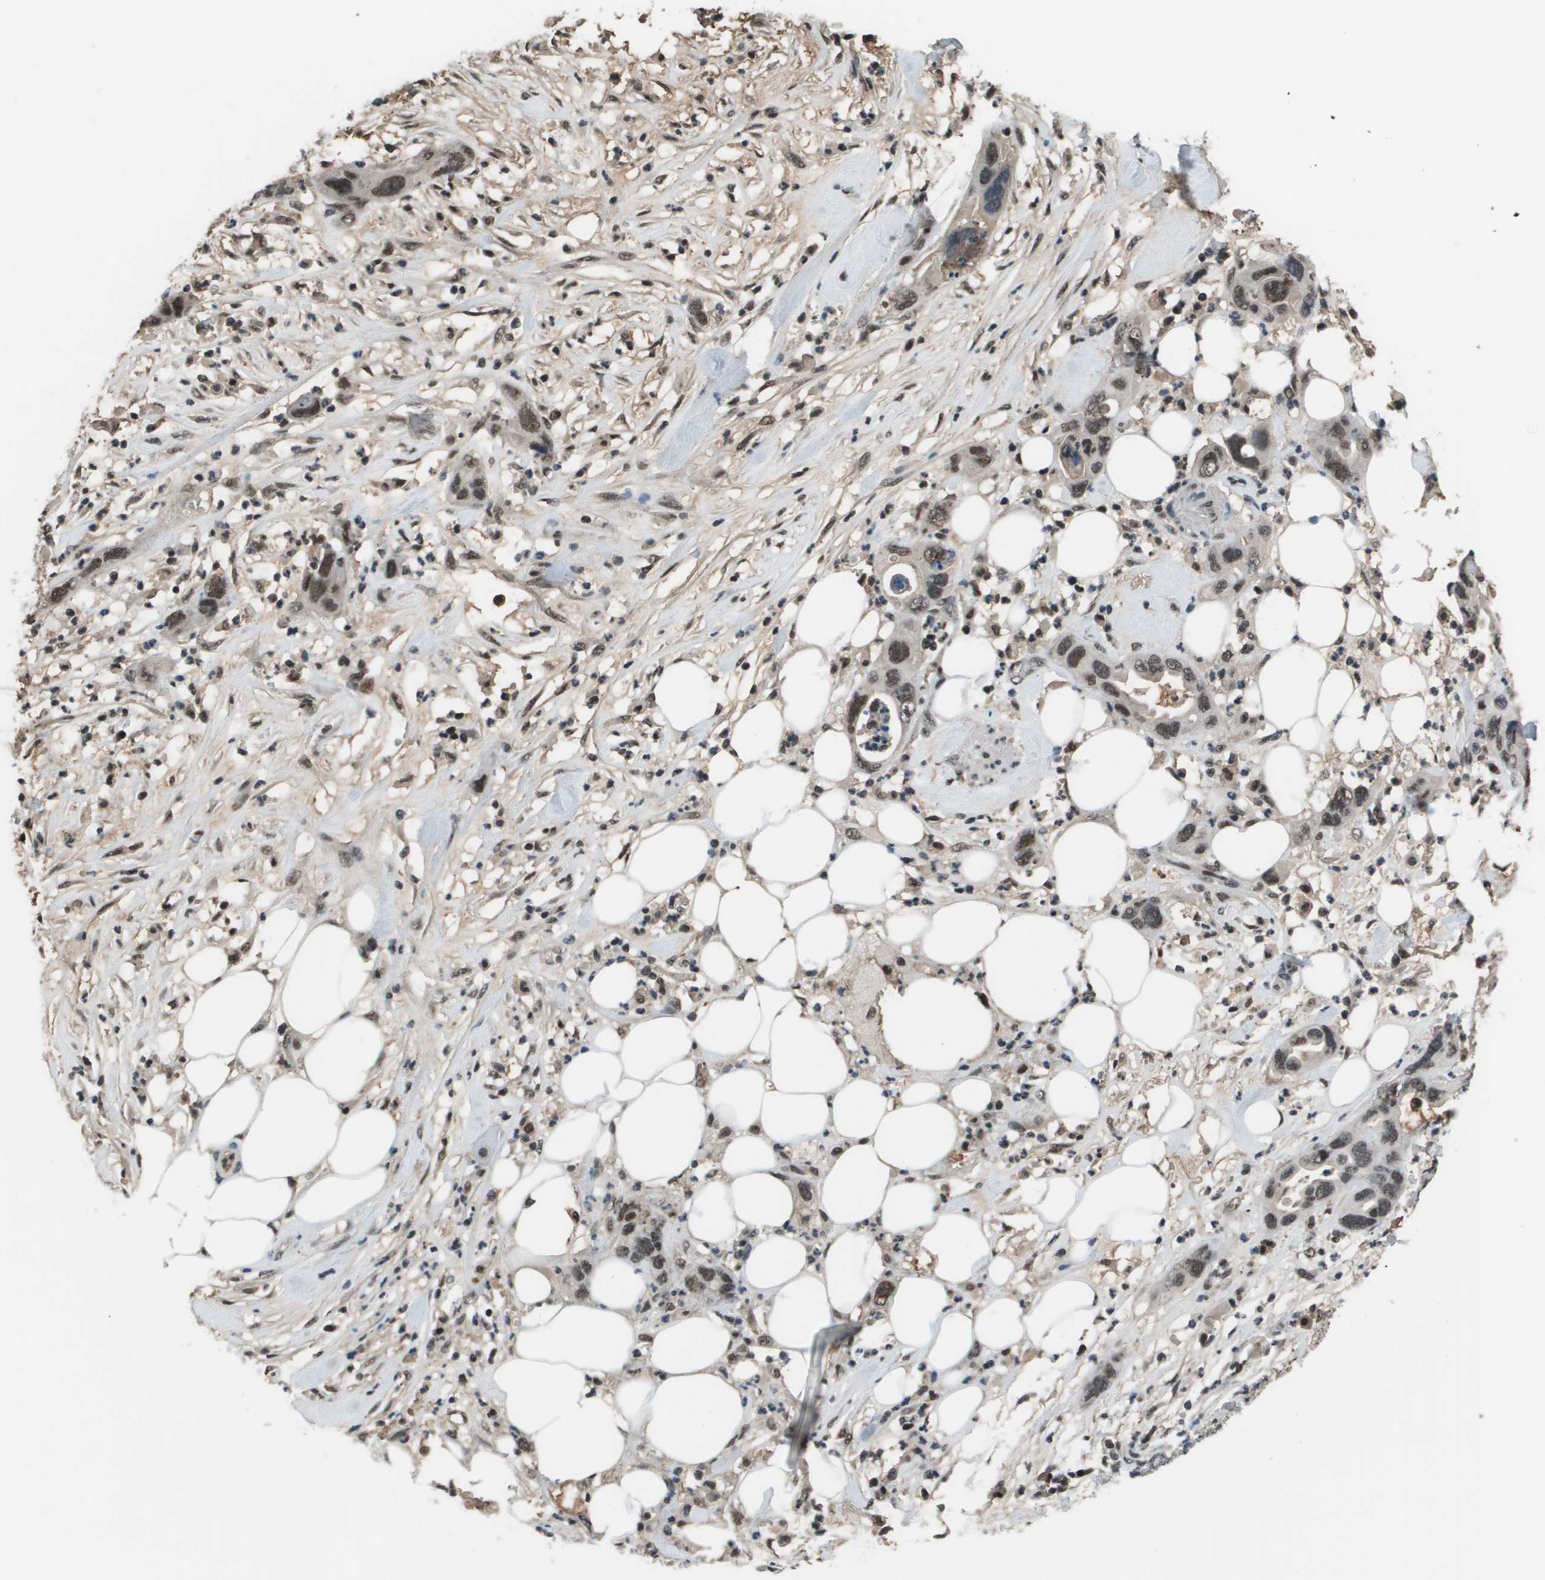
{"staining": {"intensity": "moderate", "quantity": ">75%", "location": "nuclear"}, "tissue": "pancreatic cancer", "cell_type": "Tumor cells", "image_type": "cancer", "snomed": [{"axis": "morphology", "description": "Adenocarcinoma, NOS"}, {"axis": "topography", "description": "Pancreas"}], "caption": "Moderate nuclear protein positivity is seen in approximately >75% of tumor cells in adenocarcinoma (pancreatic).", "gene": "THRAP3", "patient": {"sex": "female", "age": 71}}